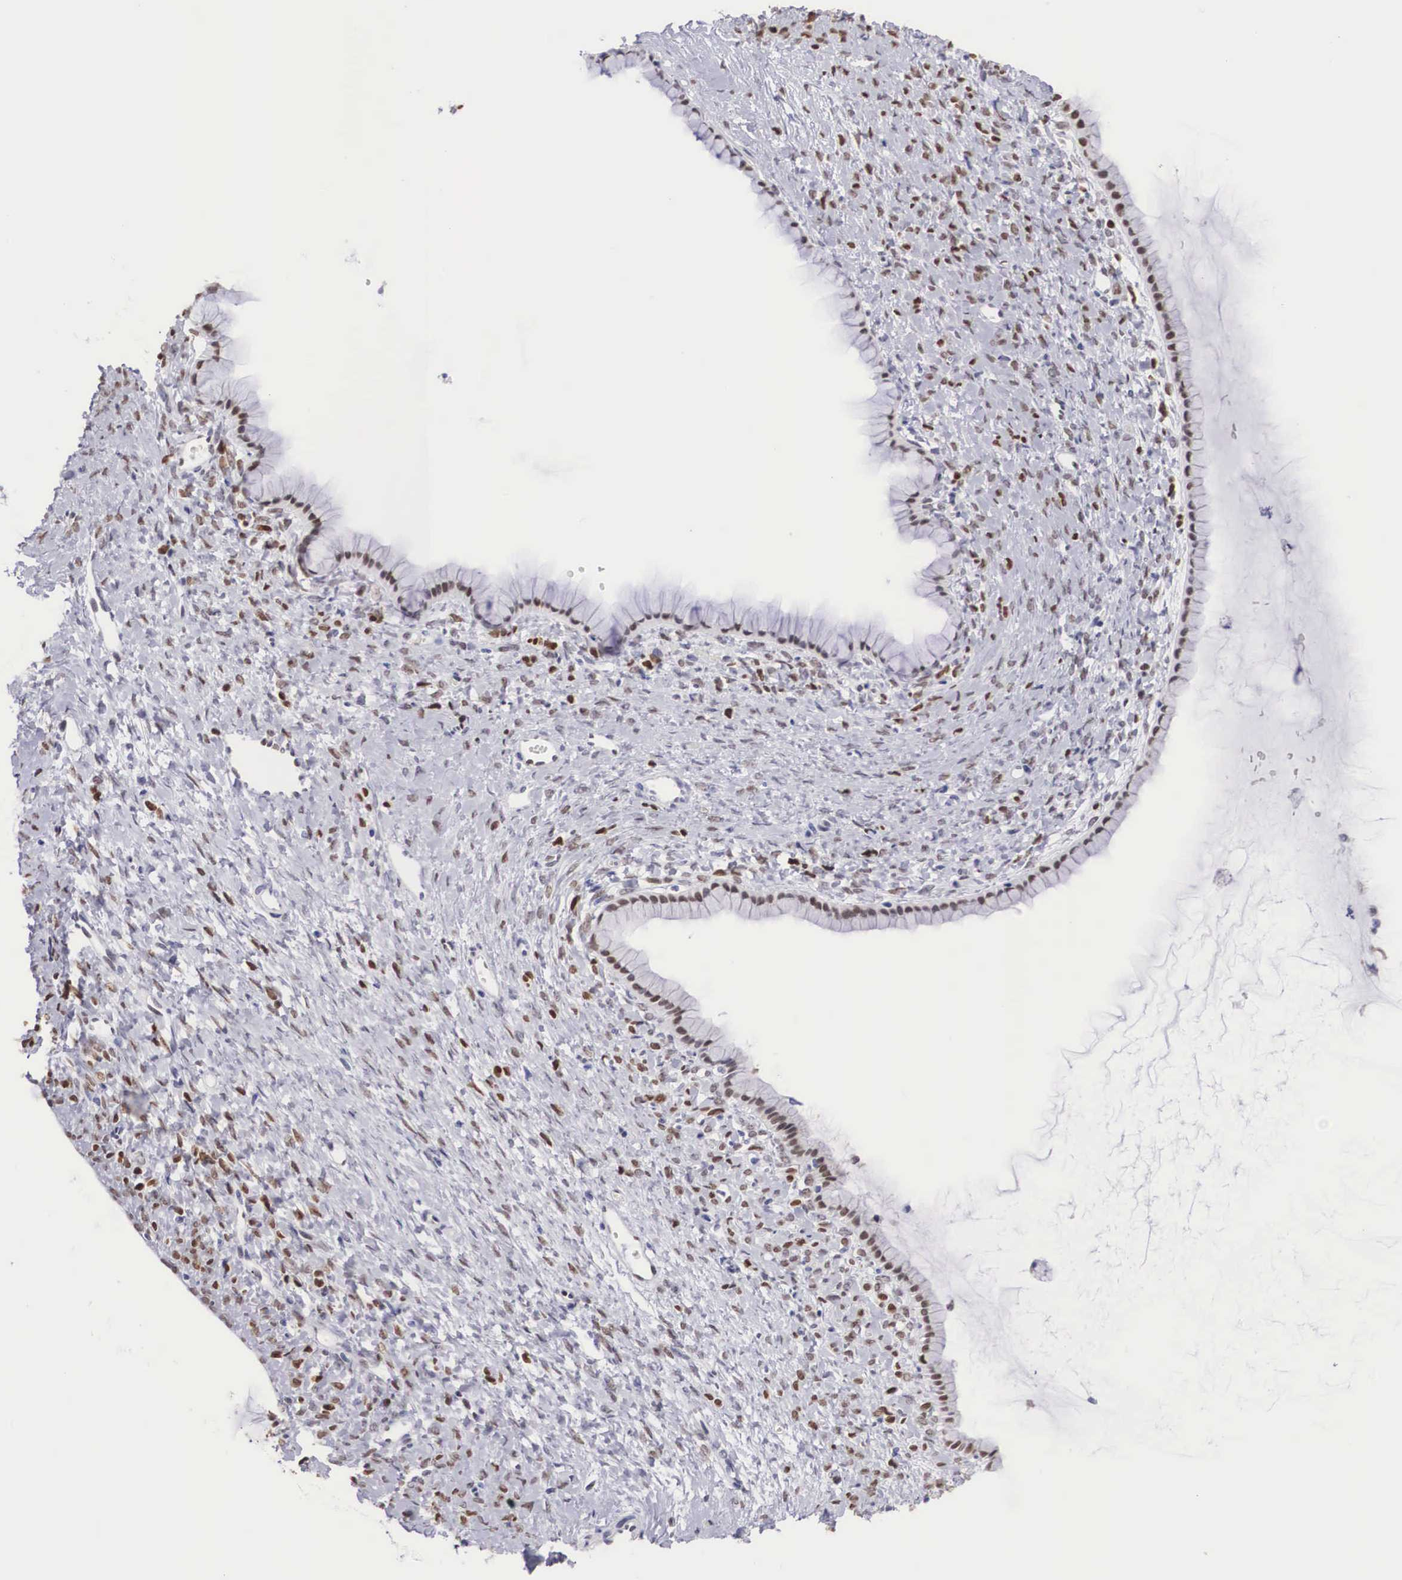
{"staining": {"intensity": "moderate", "quantity": "25%-75%", "location": "nuclear"}, "tissue": "ovarian cancer", "cell_type": "Tumor cells", "image_type": "cancer", "snomed": [{"axis": "morphology", "description": "Cystadenocarcinoma, mucinous, NOS"}, {"axis": "topography", "description": "Ovary"}], "caption": "Human ovarian mucinous cystadenocarcinoma stained with a protein marker demonstrates moderate staining in tumor cells.", "gene": "HMGN5", "patient": {"sex": "female", "age": 25}}